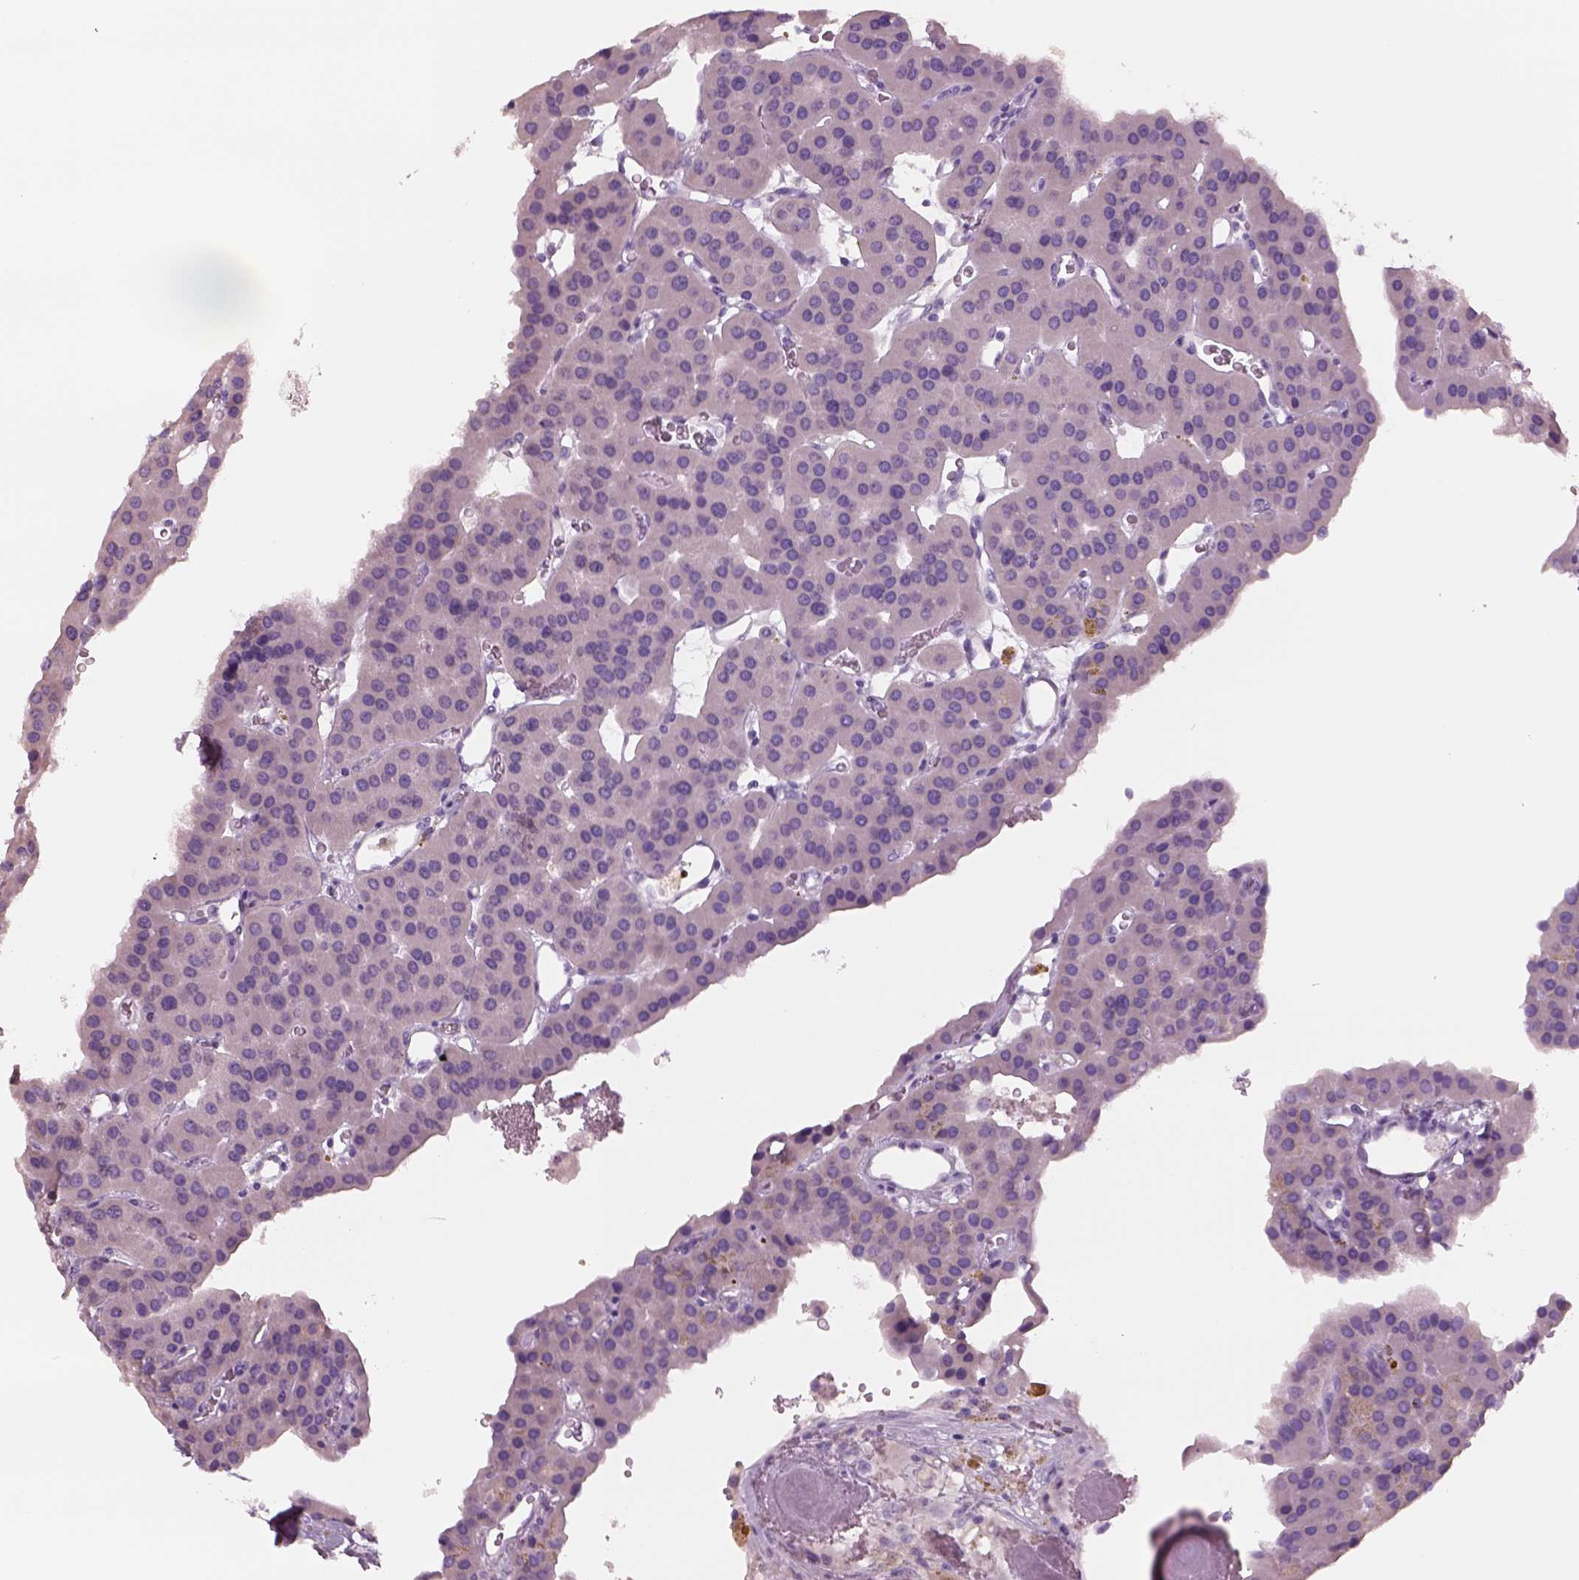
{"staining": {"intensity": "negative", "quantity": "none", "location": "none"}, "tissue": "parathyroid gland", "cell_type": "Glandular cells", "image_type": "normal", "snomed": [{"axis": "morphology", "description": "Normal tissue, NOS"}, {"axis": "morphology", "description": "Adenoma, NOS"}, {"axis": "topography", "description": "Parathyroid gland"}], "caption": "Glandular cells show no significant positivity in unremarkable parathyroid gland. The staining was performed using DAB (3,3'-diaminobenzidine) to visualize the protein expression in brown, while the nuclei were stained in blue with hematoxylin (Magnification: 20x).", "gene": "RHO", "patient": {"sex": "female", "age": 86}}